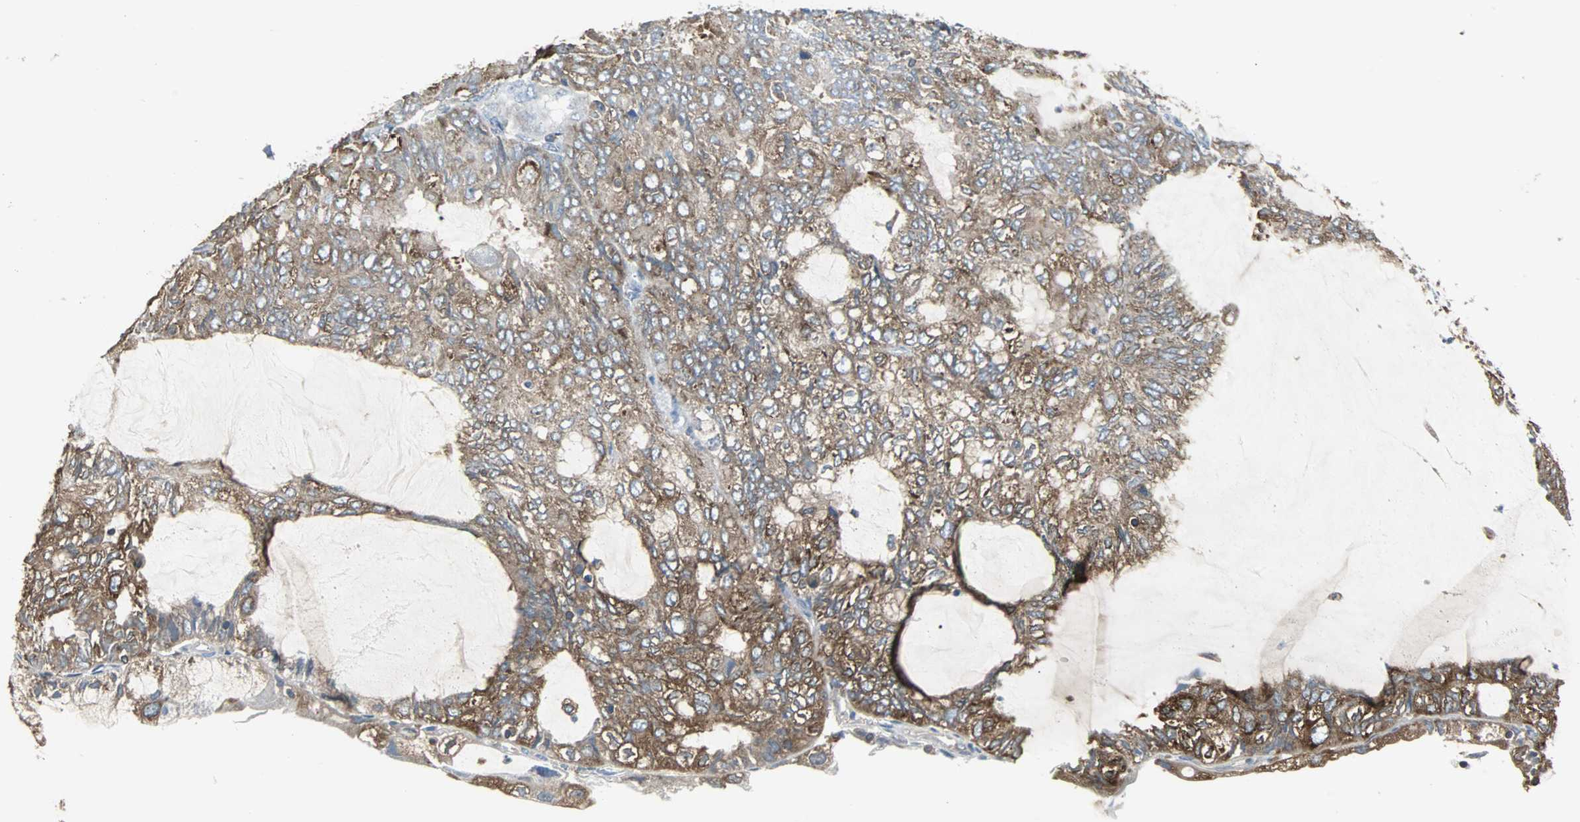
{"staining": {"intensity": "moderate", "quantity": ">75%", "location": "cytoplasmic/membranous"}, "tissue": "endometrial cancer", "cell_type": "Tumor cells", "image_type": "cancer", "snomed": [{"axis": "morphology", "description": "Adenocarcinoma, NOS"}, {"axis": "topography", "description": "Endometrium"}], "caption": "Brown immunohistochemical staining in endometrial cancer shows moderate cytoplasmic/membranous expression in about >75% of tumor cells.", "gene": "LRRFIP1", "patient": {"sex": "female", "age": 81}}